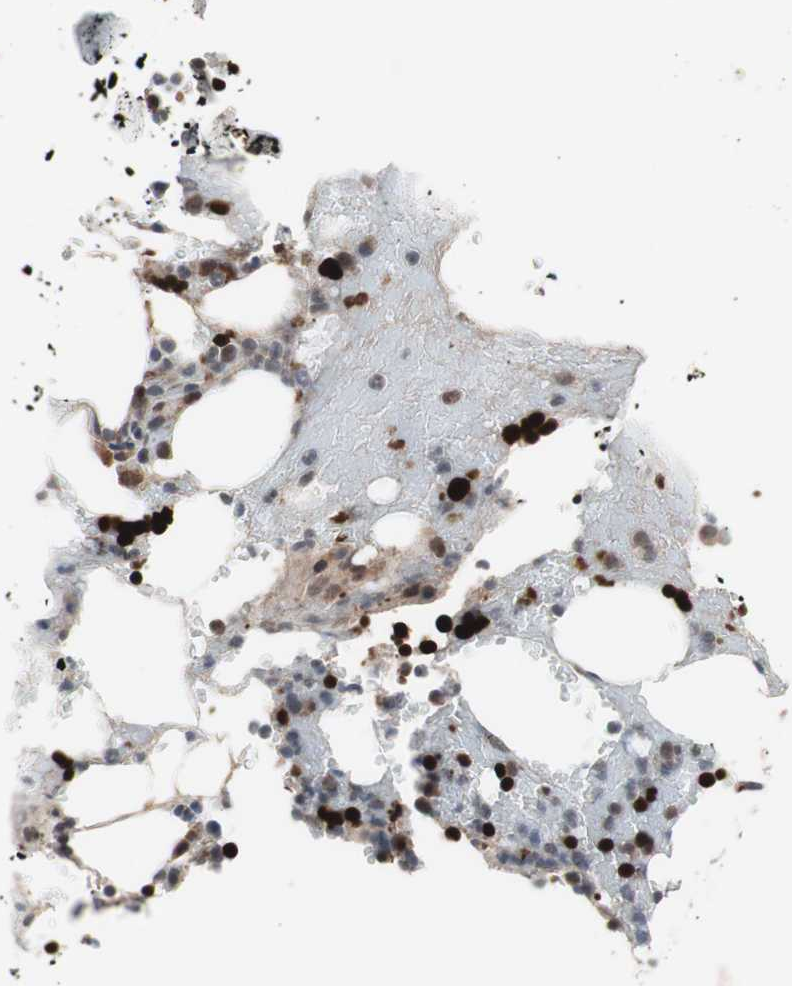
{"staining": {"intensity": "strong", "quantity": "25%-75%", "location": "nuclear"}, "tissue": "bone marrow", "cell_type": "Hematopoietic cells", "image_type": "normal", "snomed": [{"axis": "morphology", "description": "Normal tissue, NOS"}, {"axis": "topography", "description": "Bone marrow"}], "caption": "Protein staining demonstrates strong nuclear expression in about 25%-75% of hematopoietic cells in benign bone marrow. The staining is performed using DAB brown chromogen to label protein expression. The nuclei are counter-stained blue using hematoxylin.", "gene": "HMBS", "patient": {"sex": "female", "age": 73}}